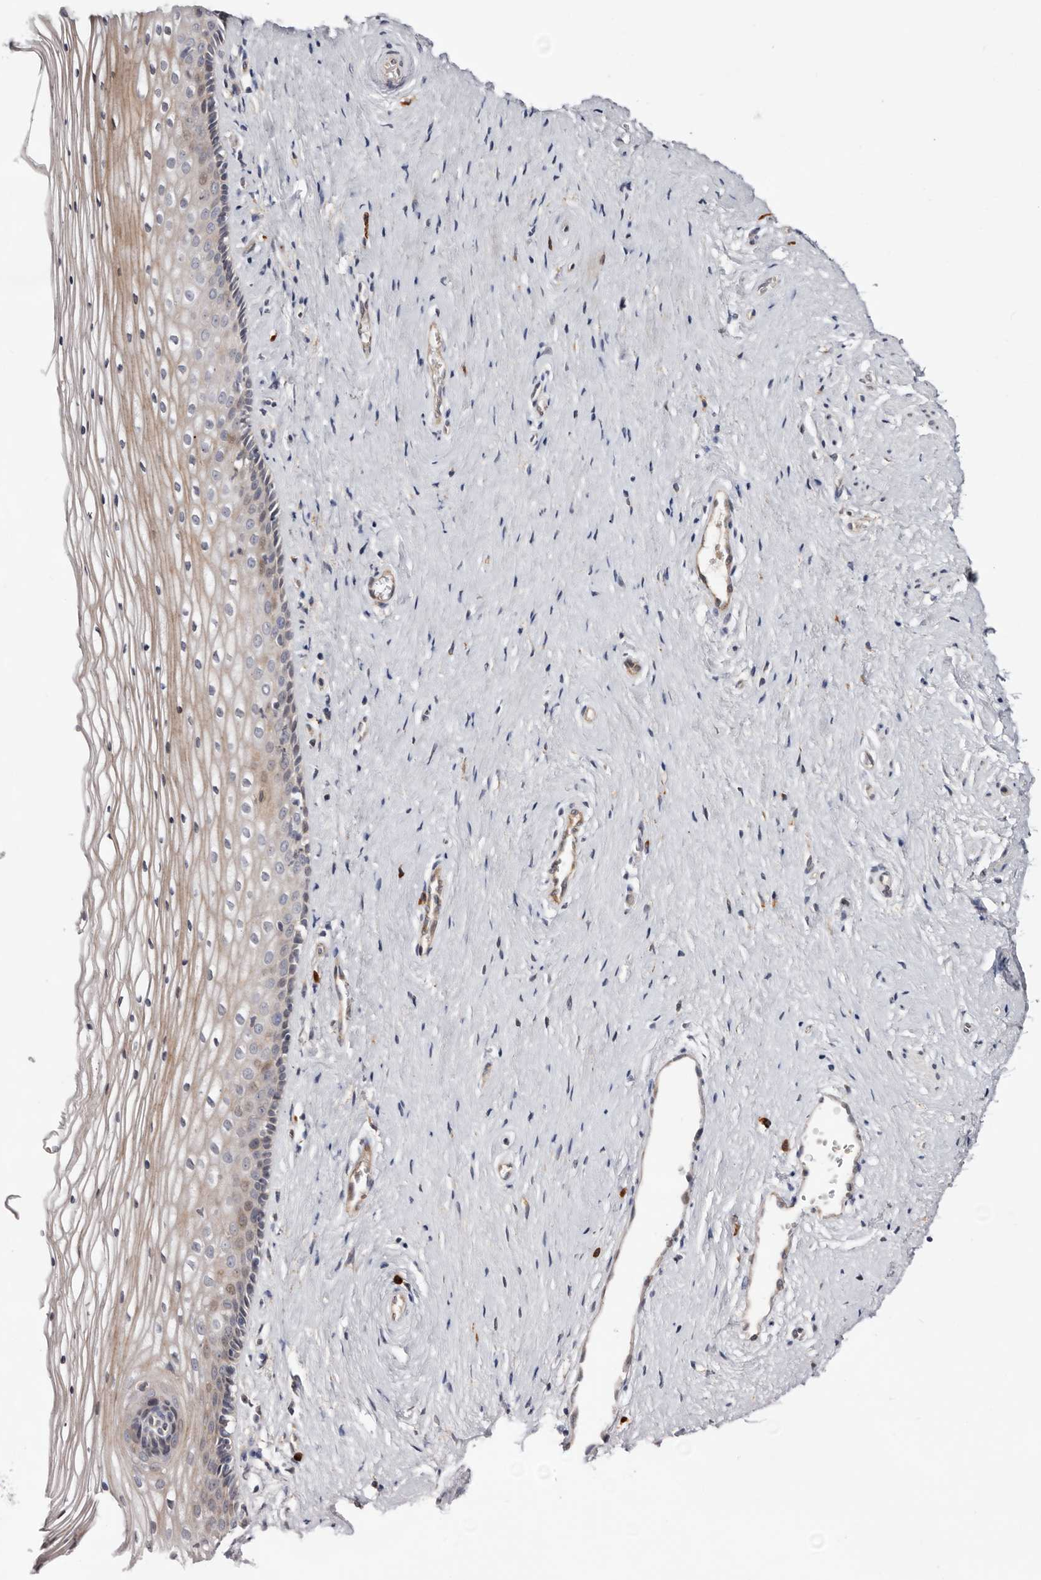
{"staining": {"intensity": "weak", "quantity": "25%-75%", "location": "cytoplasmic/membranous"}, "tissue": "vagina", "cell_type": "Squamous epithelial cells", "image_type": "normal", "snomed": [{"axis": "morphology", "description": "Normal tissue, NOS"}, {"axis": "topography", "description": "Vagina"}], "caption": "Immunohistochemistry of unremarkable human vagina reveals low levels of weak cytoplasmic/membranous positivity in approximately 25%-75% of squamous epithelial cells.", "gene": "USH1C", "patient": {"sex": "female", "age": 46}}